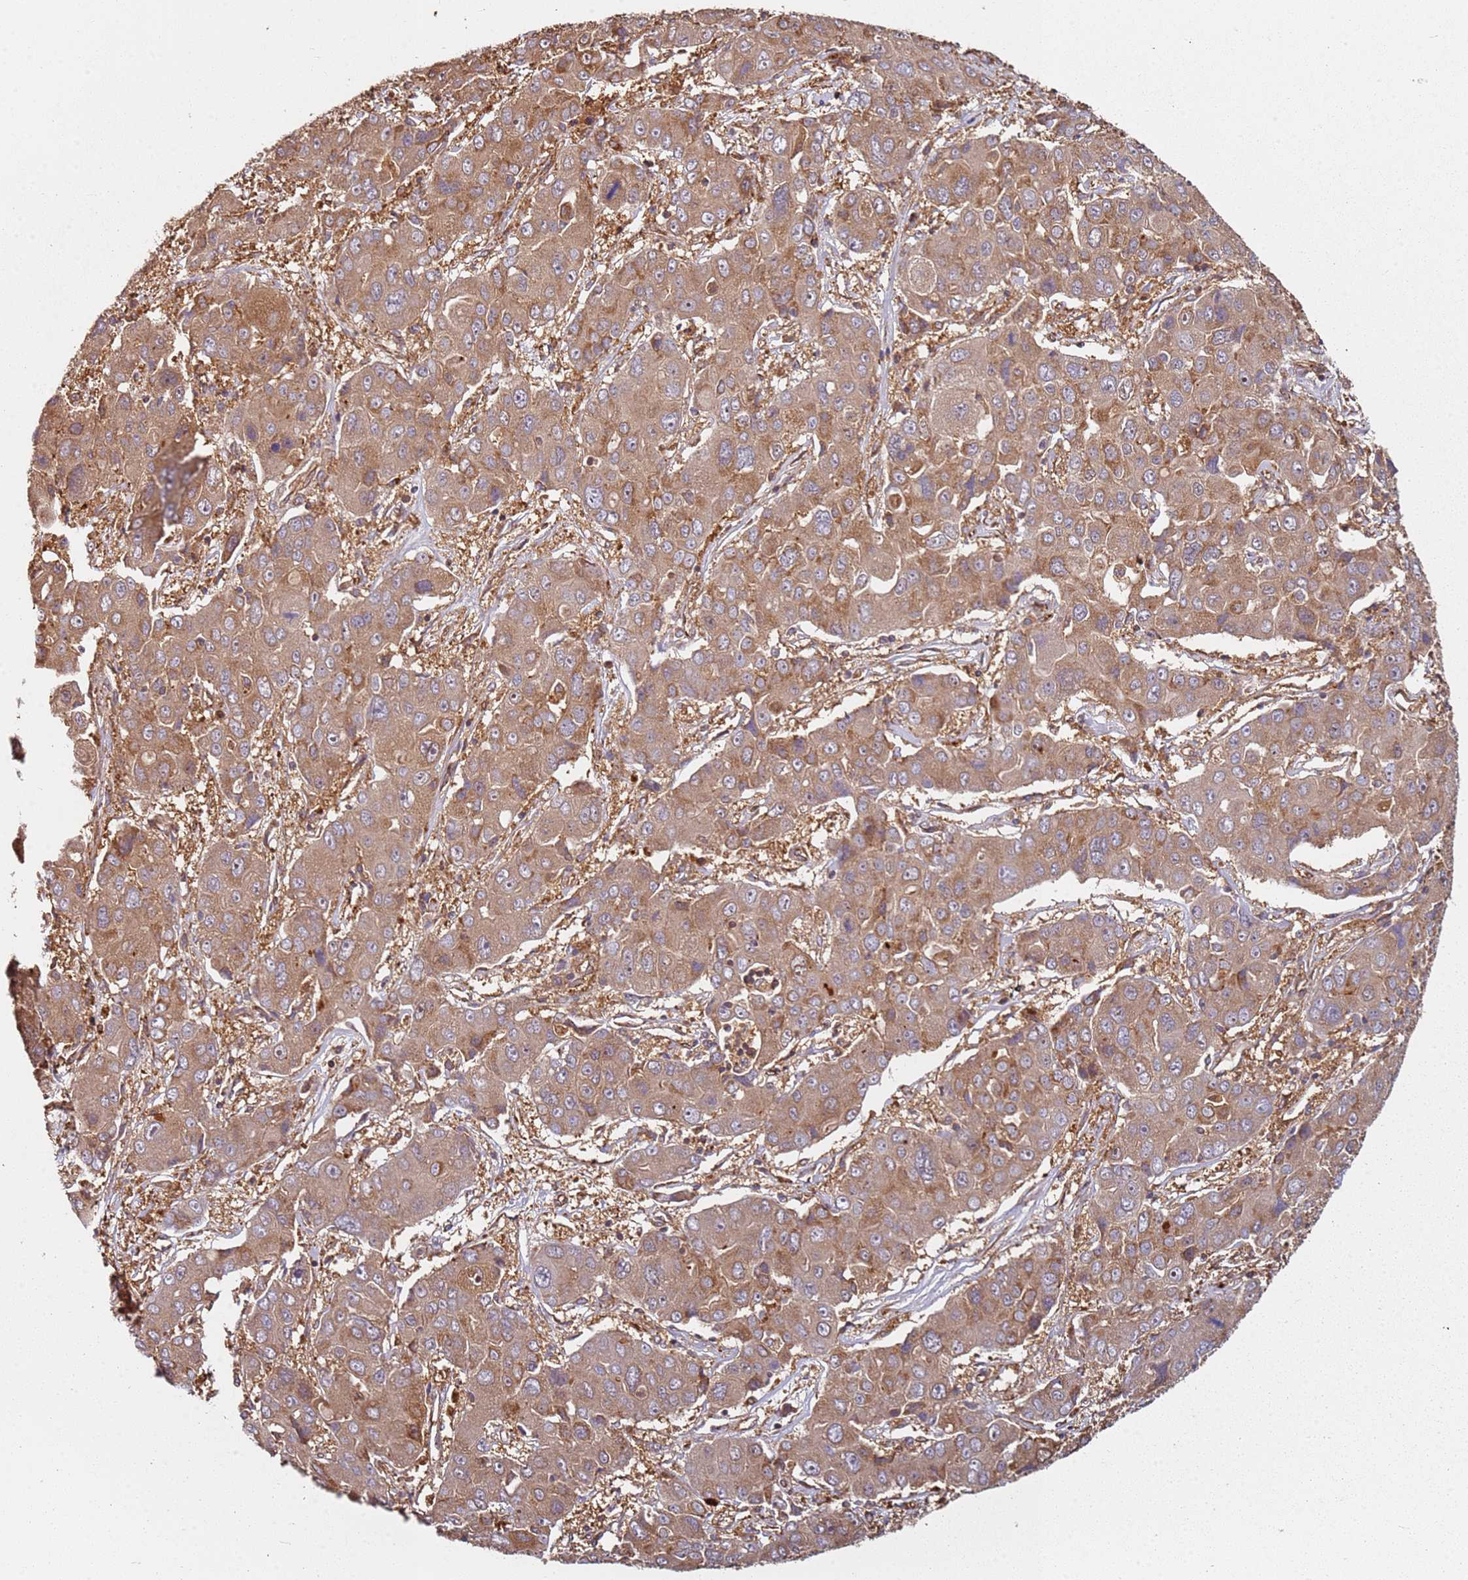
{"staining": {"intensity": "moderate", "quantity": ">75%", "location": "cytoplasmic/membranous"}, "tissue": "liver cancer", "cell_type": "Tumor cells", "image_type": "cancer", "snomed": [{"axis": "morphology", "description": "Cholangiocarcinoma"}, {"axis": "topography", "description": "Liver"}], "caption": "Immunohistochemical staining of human cholangiocarcinoma (liver) exhibits medium levels of moderate cytoplasmic/membranous protein positivity in about >75% of tumor cells. (Brightfield microscopy of DAB IHC at high magnification).", "gene": "SCGB2B2", "patient": {"sex": "male", "age": 67}}